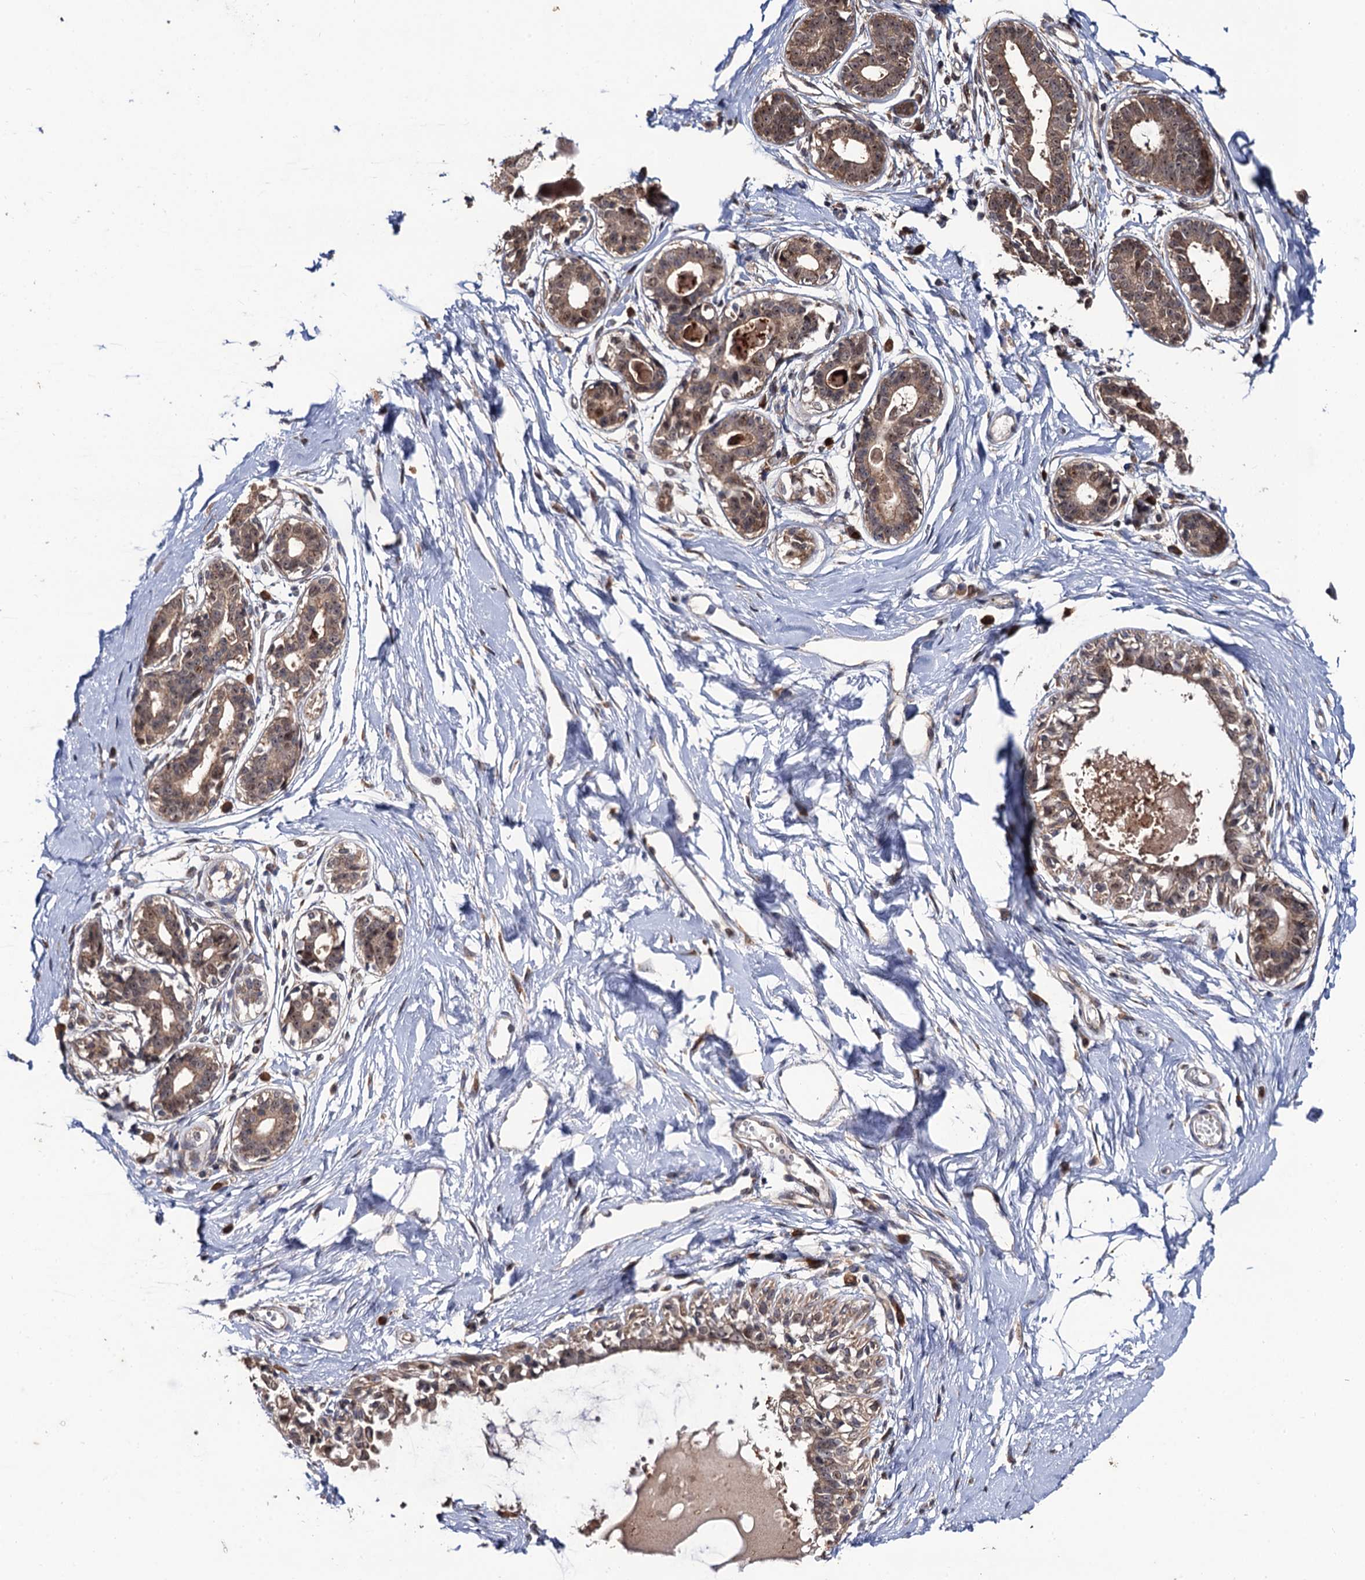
{"staining": {"intensity": "negative", "quantity": "none", "location": "none"}, "tissue": "breast", "cell_type": "Adipocytes", "image_type": "normal", "snomed": [{"axis": "morphology", "description": "Normal tissue, NOS"}, {"axis": "topography", "description": "Breast"}], "caption": "A high-resolution image shows immunohistochemistry (IHC) staining of normal breast, which displays no significant positivity in adipocytes.", "gene": "LRRC63", "patient": {"sex": "female", "age": 45}}